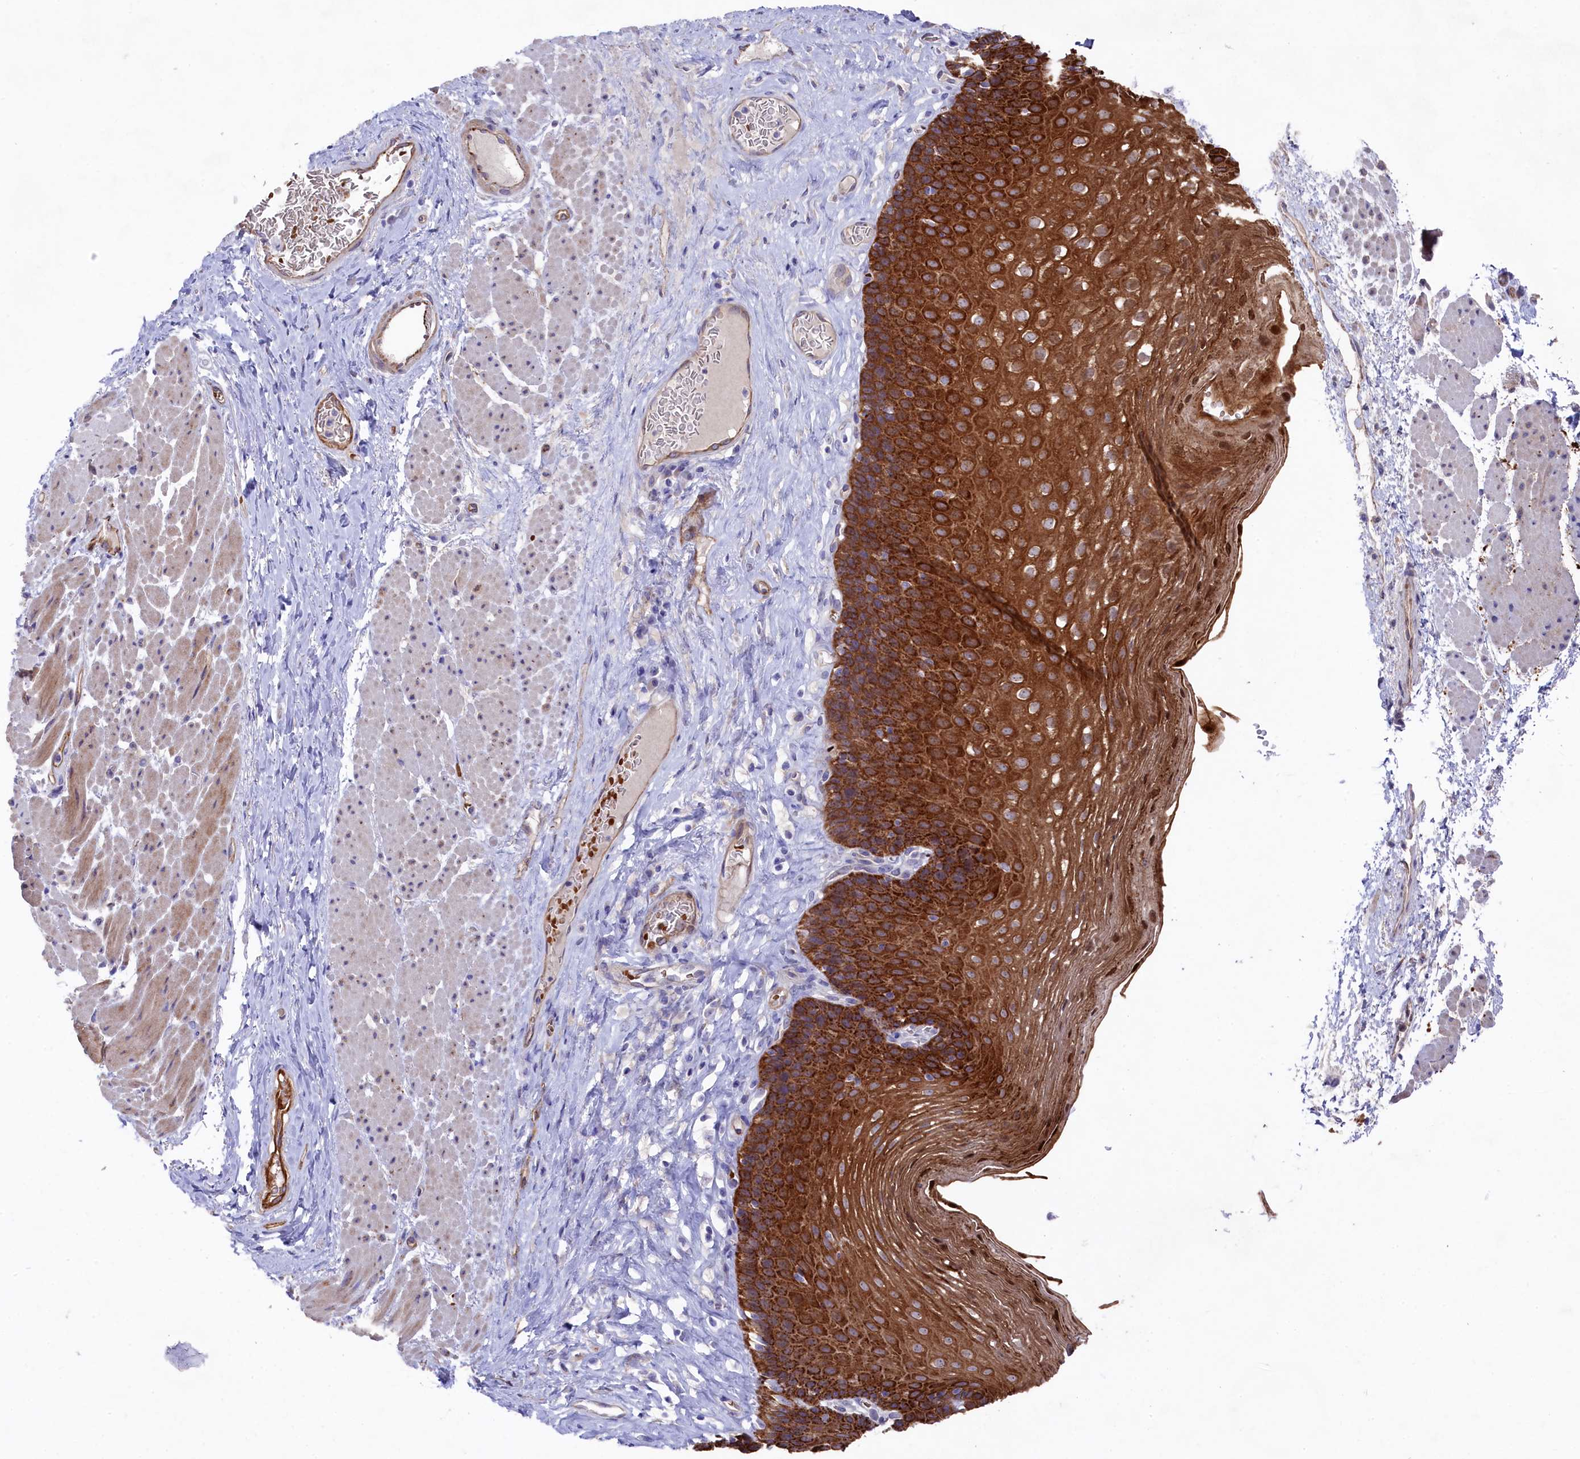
{"staining": {"intensity": "strong", "quantity": ">75%", "location": "cytoplasmic/membranous,nuclear"}, "tissue": "esophagus", "cell_type": "Squamous epithelial cells", "image_type": "normal", "snomed": [{"axis": "morphology", "description": "Normal tissue, NOS"}, {"axis": "topography", "description": "Esophagus"}], "caption": "Unremarkable esophagus was stained to show a protein in brown. There is high levels of strong cytoplasmic/membranous,nuclear staining in approximately >75% of squamous epithelial cells.", "gene": "LHFPL4", "patient": {"sex": "female", "age": 66}}